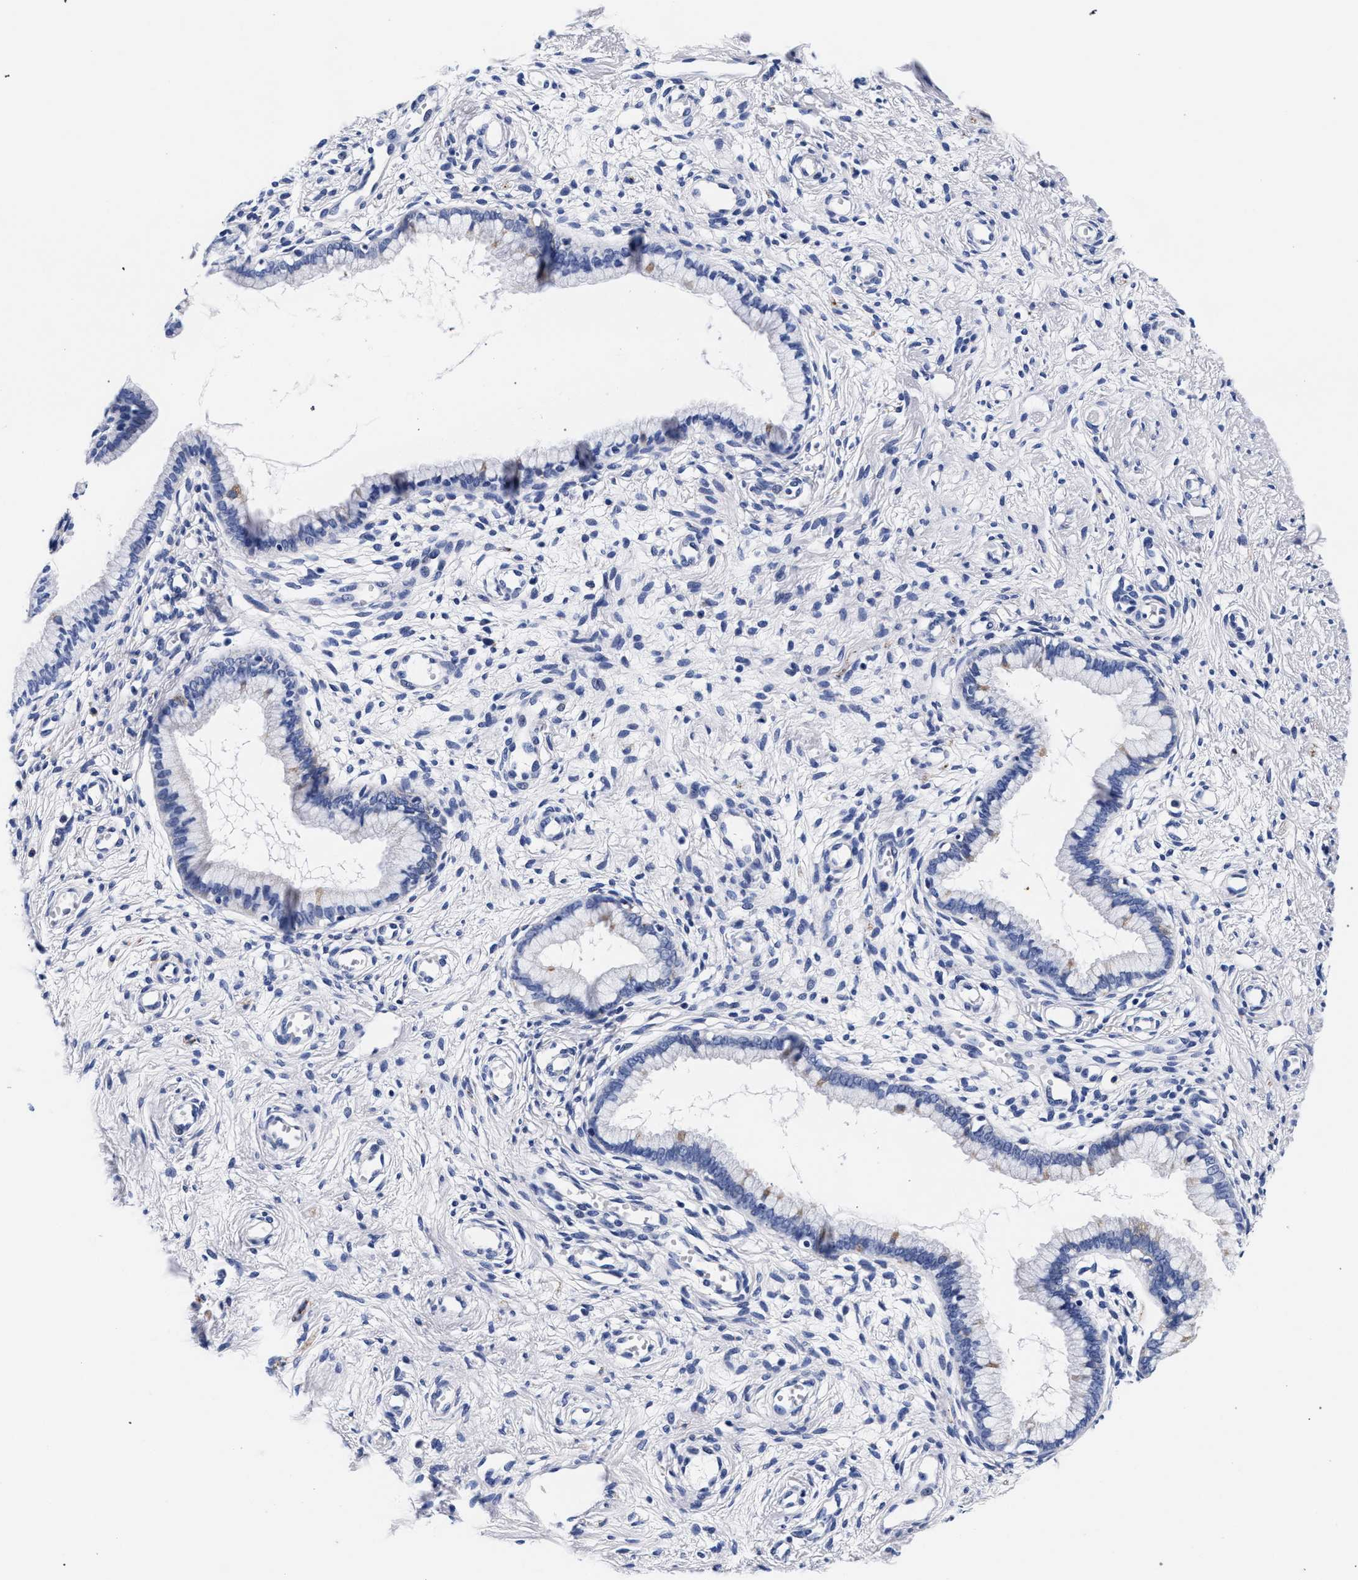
{"staining": {"intensity": "negative", "quantity": "none", "location": "none"}, "tissue": "cervix", "cell_type": "Glandular cells", "image_type": "normal", "snomed": [{"axis": "morphology", "description": "Normal tissue, NOS"}, {"axis": "topography", "description": "Cervix"}], "caption": "High power microscopy image of an immunohistochemistry photomicrograph of unremarkable cervix, revealing no significant expression in glandular cells.", "gene": "RAB3B", "patient": {"sex": "female", "age": 65}}